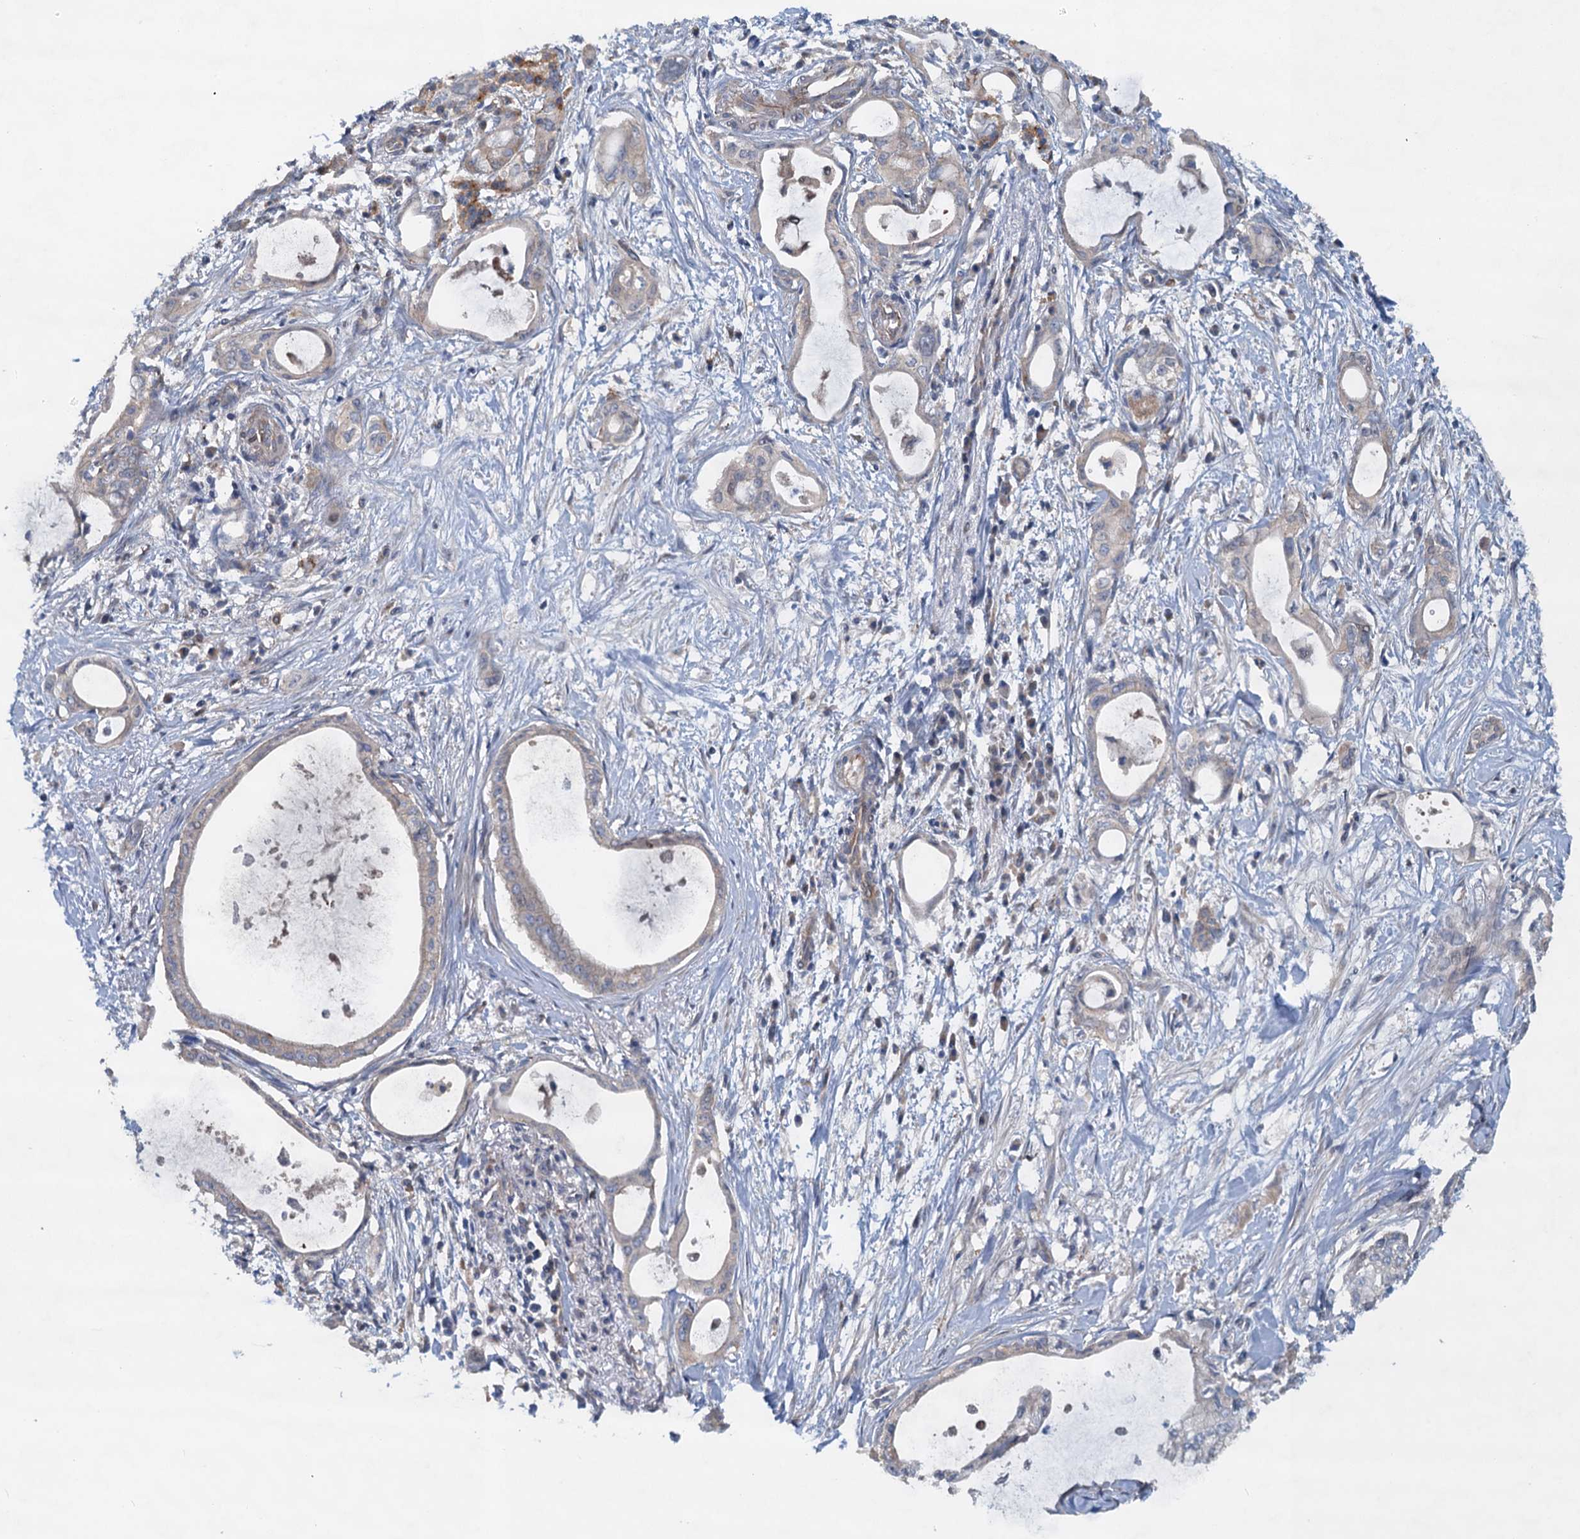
{"staining": {"intensity": "weak", "quantity": "<25%", "location": "cytoplasmic/membranous"}, "tissue": "pancreatic cancer", "cell_type": "Tumor cells", "image_type": "cancer", "snomed": [{"axis": "morphology", "description": "Adenocarcinoma, NOS"}, {"axis": "topography", "description": "Pancreas"}], "caption": "DAB (3,3'-diaminobenzidine) immunohistochemical staining of pancreatic cancer reveals no significant staining in tumor cells. Nuclei are stained in blue.", "gene": "NBEA", "patient": {"sex": "male", "age": 72}}